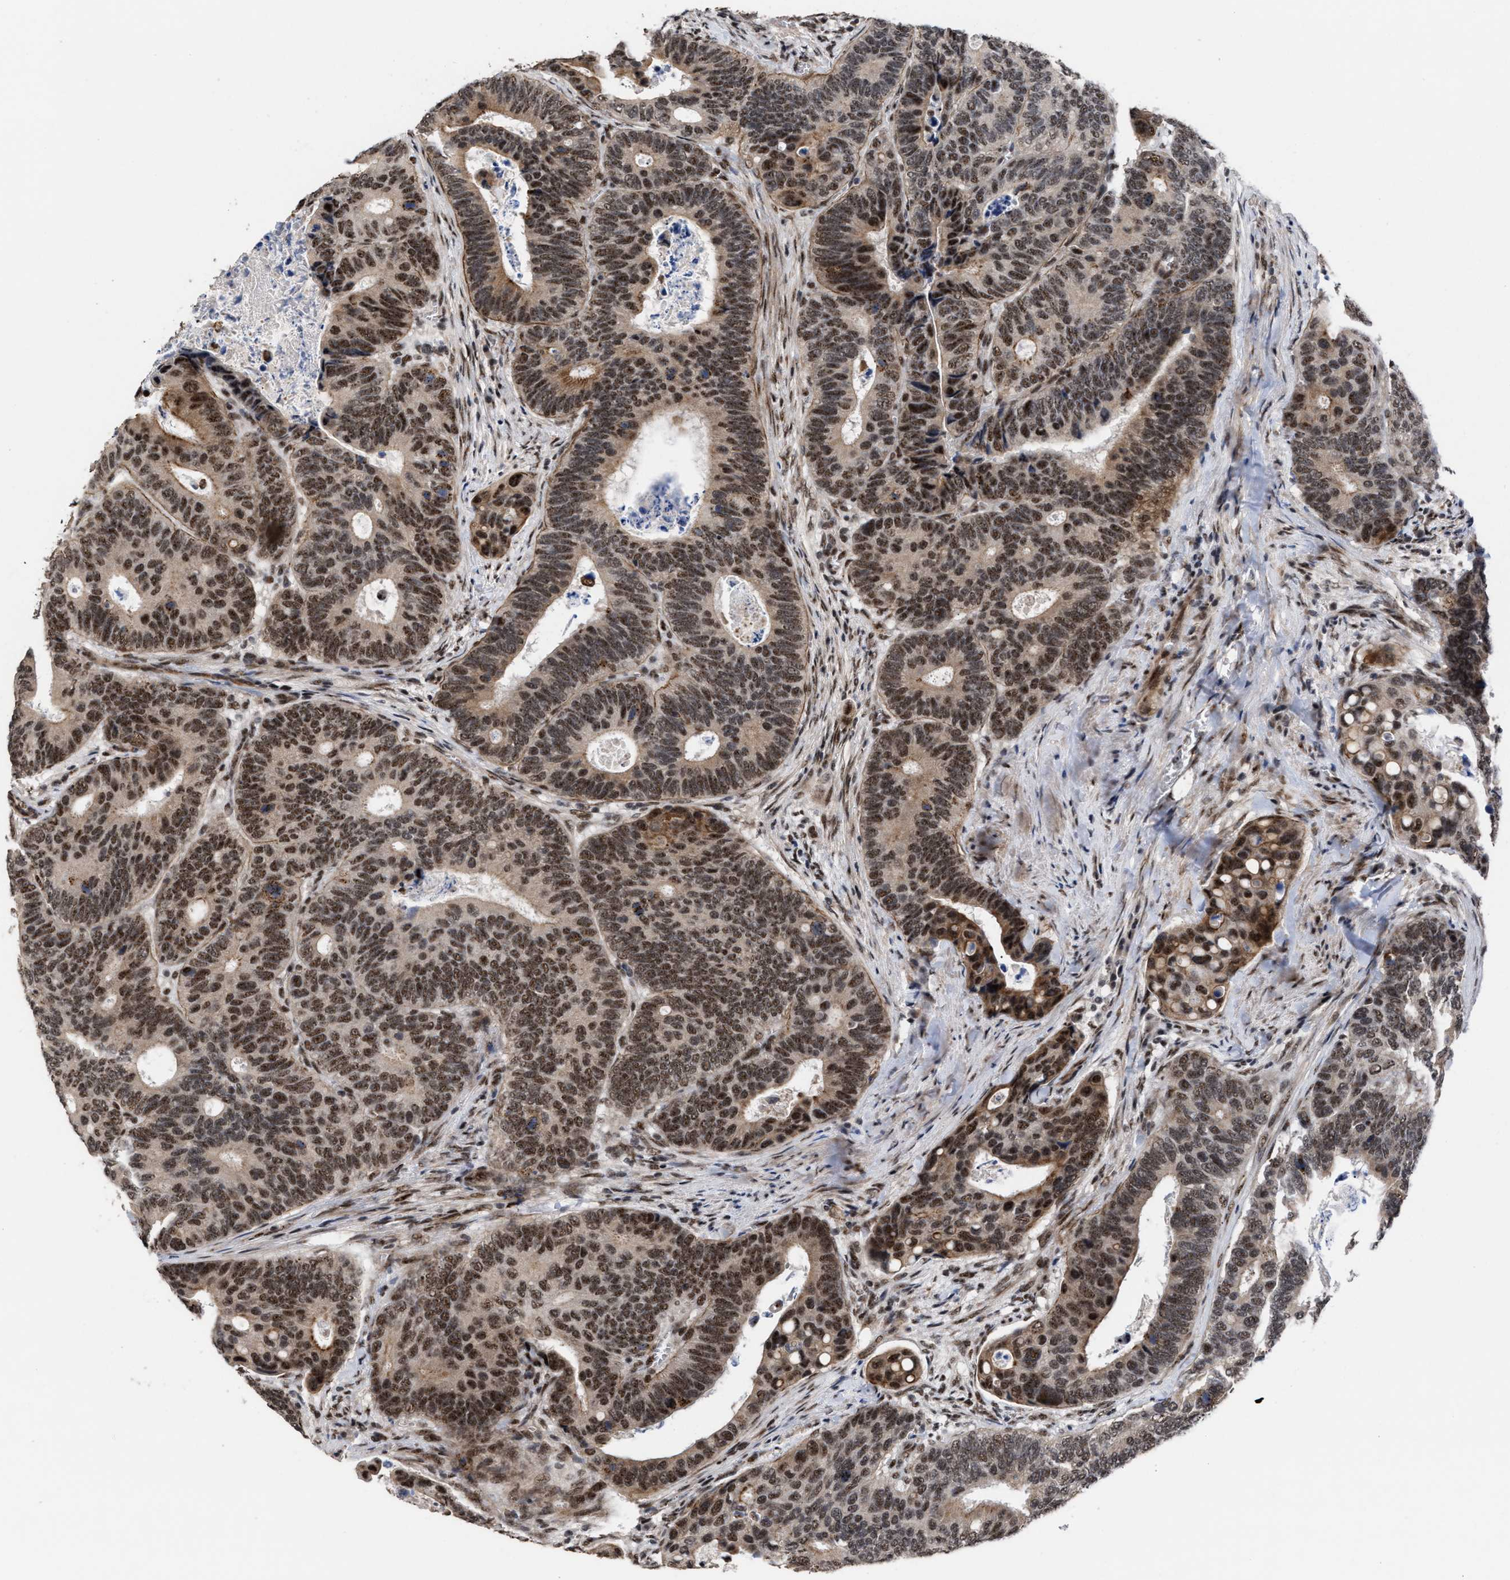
{"staining": {"intensity": "strong", "quantity": ">75%", "location": "cytoplasmic/membranous,nuclear"}, "tissue": "colorectal cancer", "cell_type": "Tumor cells", "image_type": "cancer", "snomed": [{"axis": "morphology", "description": "Inflammation, NOS"}, {"axis": "morphology", "description": "Adenocarcinoma, NOS"}, {"axis": "topography", "description": "Colon"}], "caption": "Protein staining of adenocarcinoma (colorectal) tissue shows strong cytoplasmic/membranous and nuclear staining in about >75% of tumor cells. (Stains: DAB (3,3'-diaminobenzidine) in brown, nuclei in blue, Microscopy: brightfield microscopy at high magnification).", "gene": "EIF4A3", "patient": {"sex": "male", "age": 72}}